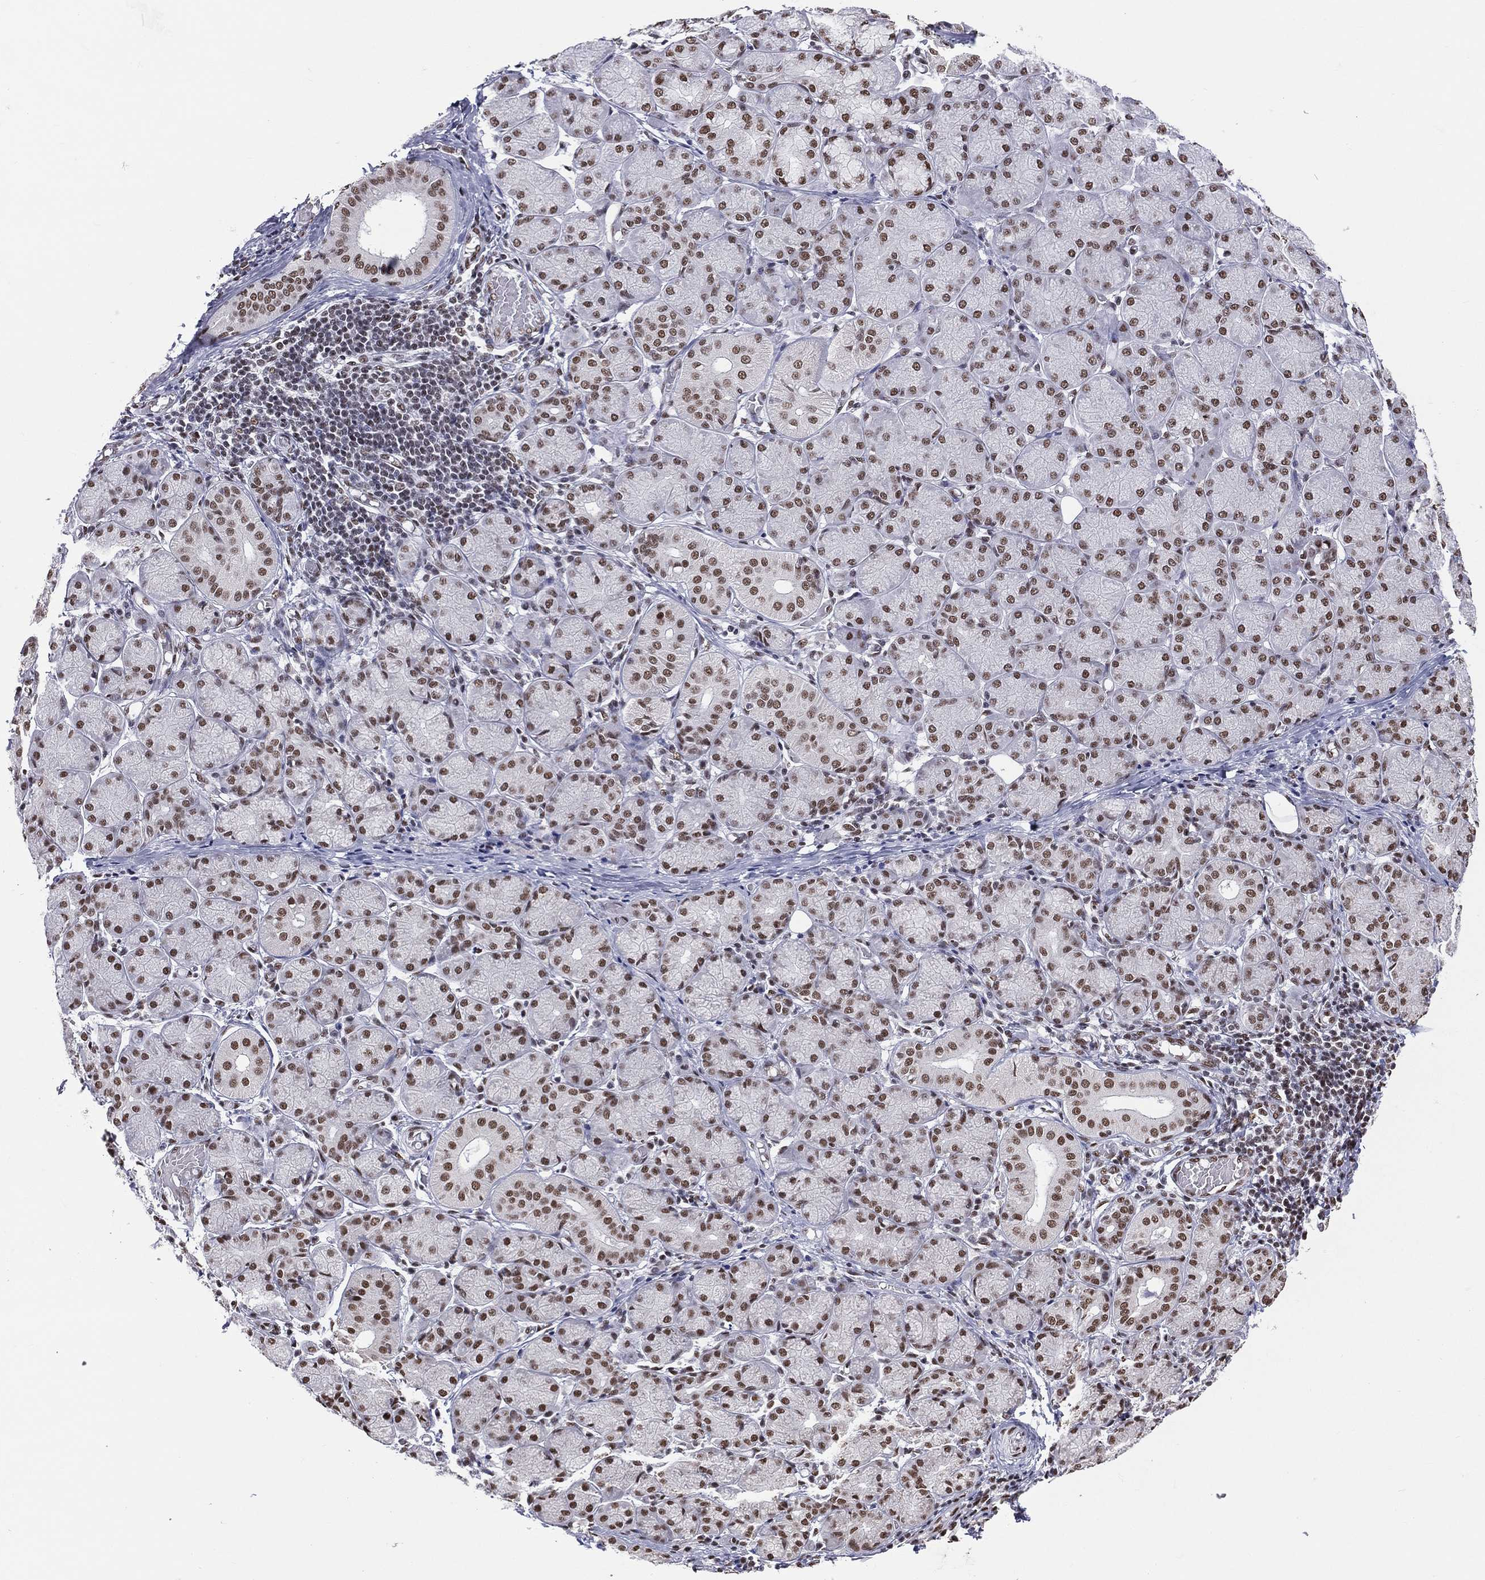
{"staining": {"intensity": "strong", "quantity": "25%-75%", "location": "nuclear"}, "tissue": "salivary gland", "cell_type": "Glandular cells", "image_type": "normal", "snomed": [{"axis": "morphology", "description": "Normal tissue, NOS"}, {"axis": "topography", "description": "Salivary gland"}, {"axis": "topography", "description": "Peripheral nerve tissue"}], "caption": "This micrograph demonstrates unremarkable salivary gland stained with IHC to label a protein in brown. The nuclear of glandular cells show strong positivity for the protein. Nuclei are counter-stained blue.", "gene": "ZNF7", "patient": {"sex": "female", "age": 24}}